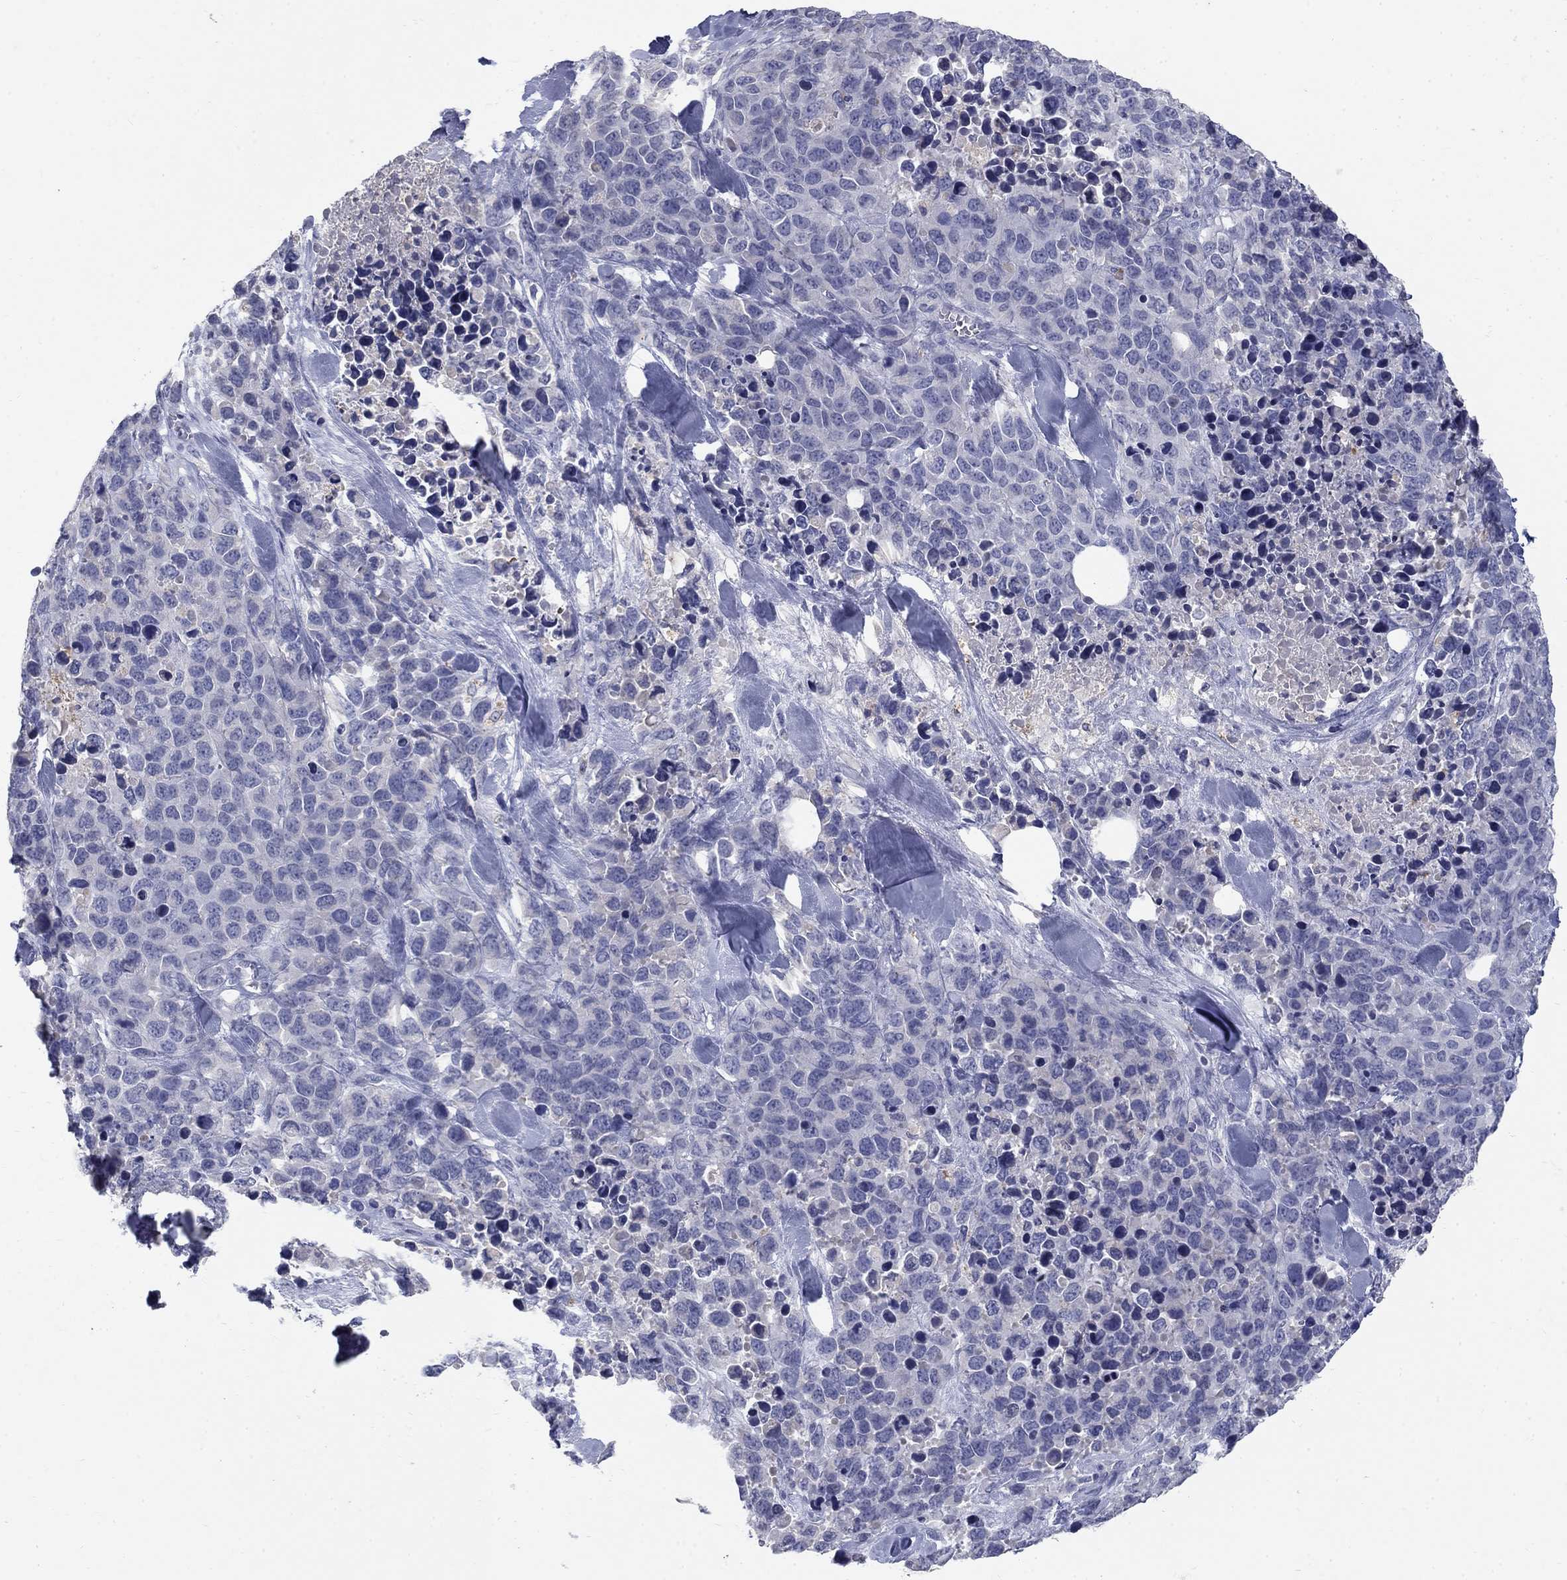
{"staining": {"intensity": "negative", "quantity": "none", "location": "none"}, "tissue": "melanoma", "cell_type": "Tumor cells", "image_type": "cancer", "snomed": [{"axis": "morphology", "description": "Malignant melanoma, Metastatic site"}, {"axis": "topography", "description": "Skin"}], "caption": "Protein analysis of melanoma reveals no significant expression in tumor cells. Nuclei are stained in blue.", "gene": "PTH1R", "patient": {"sex": "male", "age": 84}}